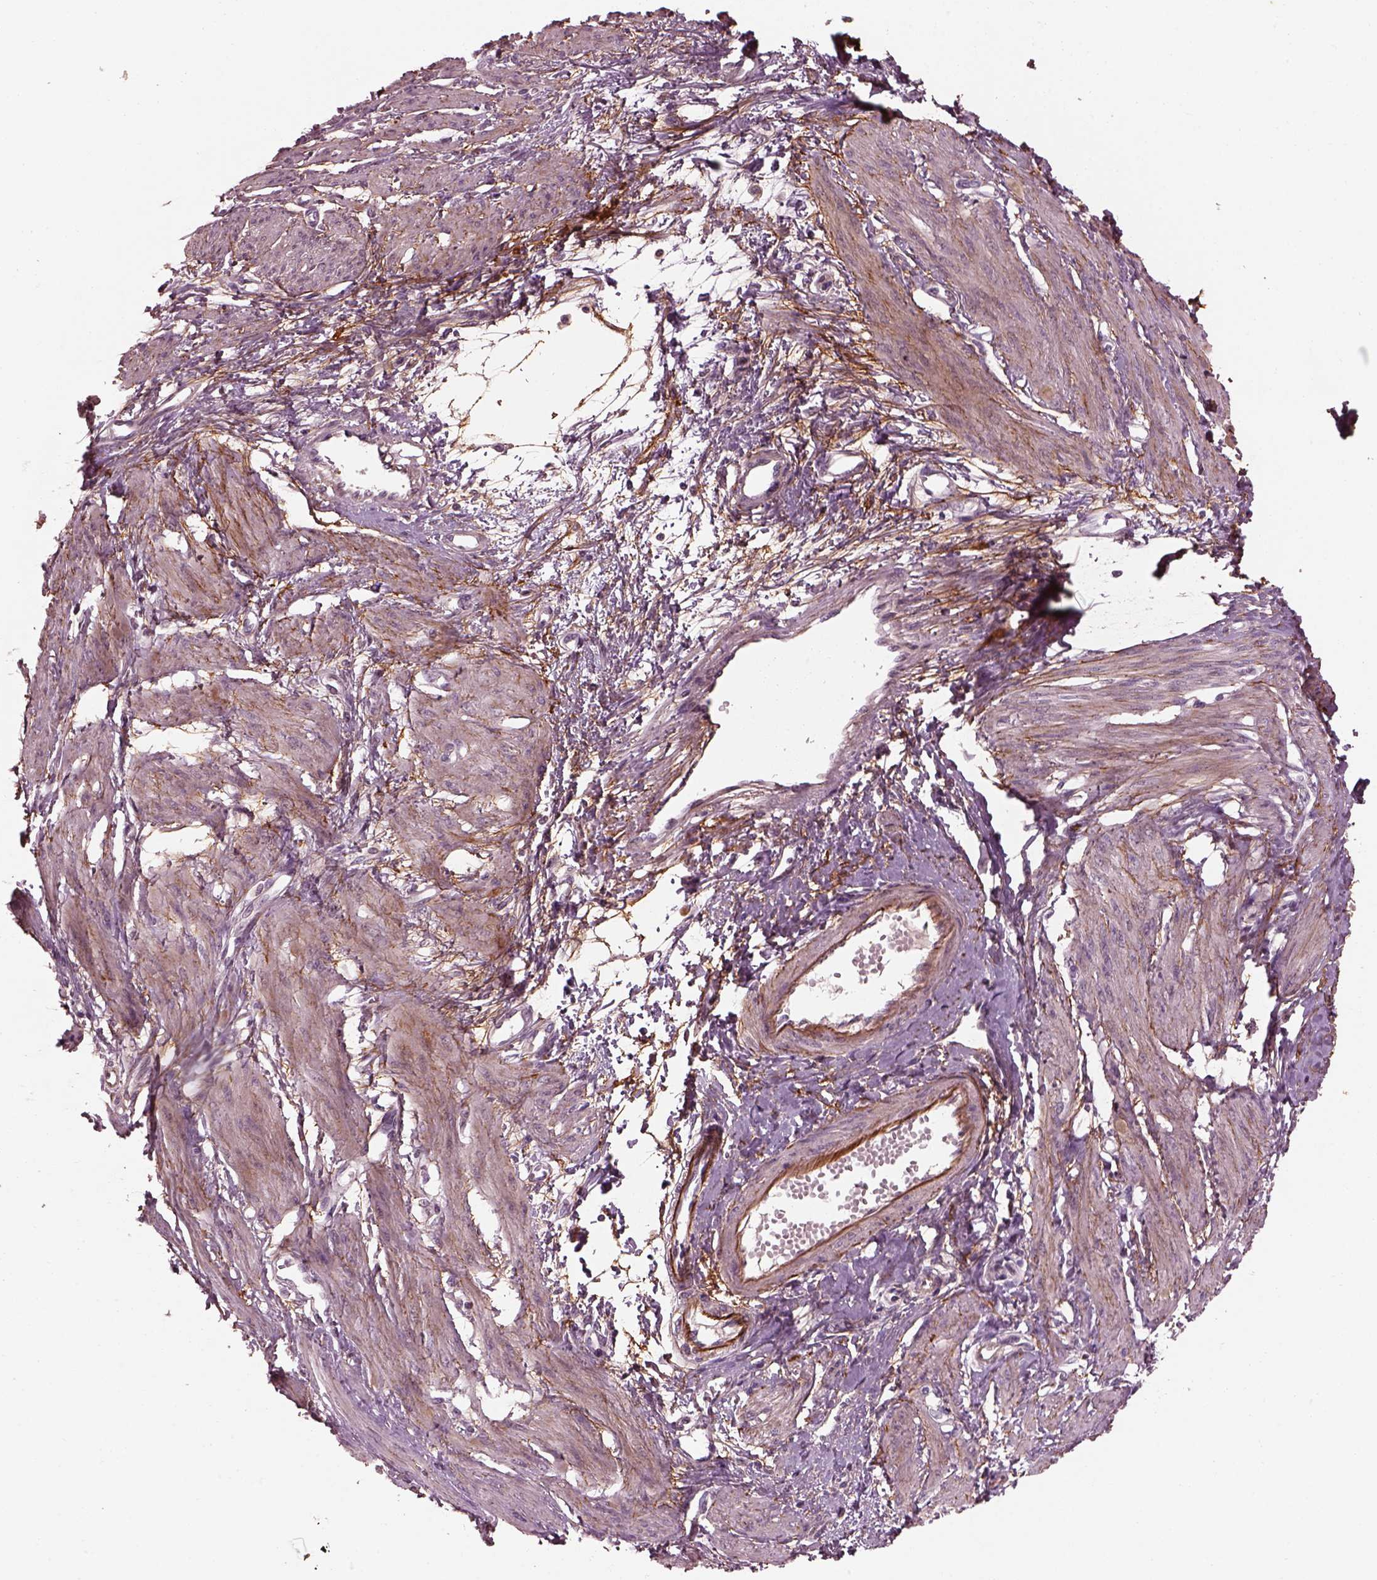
{"staining": {"intensity": "negative", "quantity": "none", "location": "none"}, "tissue": "smooth muscle", "cell_type": "Smooth muscle cells", "image_type": "normal", "snomed": [{"axis": "morphology", "description": "Normal tissue, NOS"}, {"axis": "topography", "description": "Smooth muscle"}, {"axis": "topography", "description": "Uterus"}], "caption": "Immunohistochemical staining of normal human smooth muscle reveals no significant staining in smooth muscle cells. (DAB immunohistochemistry visualized using brightfield microscopy, high magnification).", "gene": "EFEMP1", "patient": {"sex": "female", "age": 39}}